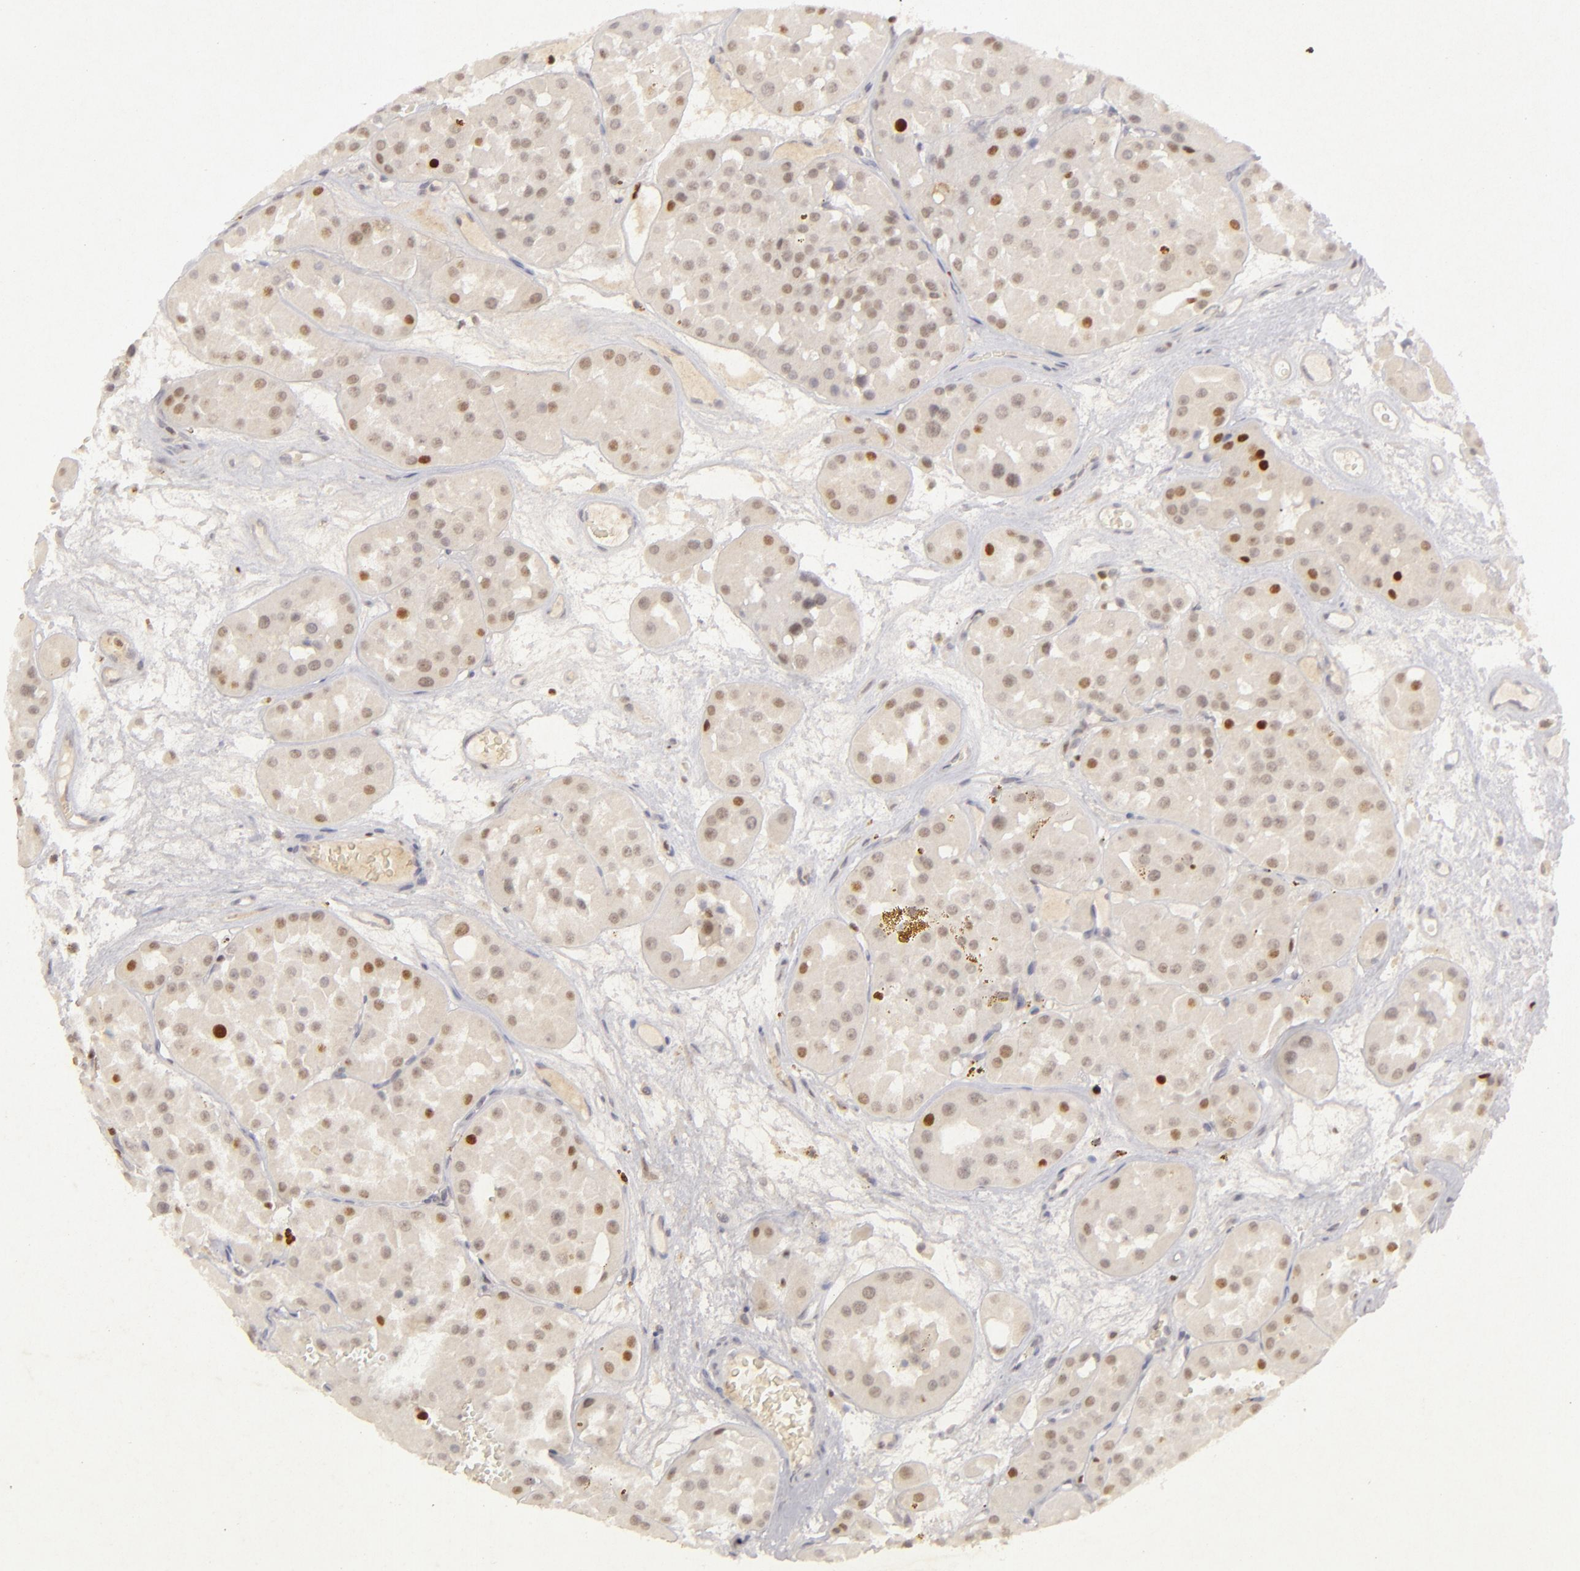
{"staining": {"intensity": "moderate", "quantity": "<25%", "location": "nuclear"}, "tissue": "renal cancer", "cell_type": "Tumor cells", "image_type": "cancer", "snomed": [{"axis": "morphology", "description": "Adenocarcinoma, uncertain malignant potential"}, {"axis": "topography", "description": "Kidney"}], "caption": "An image showing moderate nuclear positivity in approximately <25% of tumor cells in renal adenocarcinoma,  uncertain malignant potential, as visualized by brown immunohistochemical staining.", "gene": "FEN1", "patient": {"sex": "male", "age": 63}}